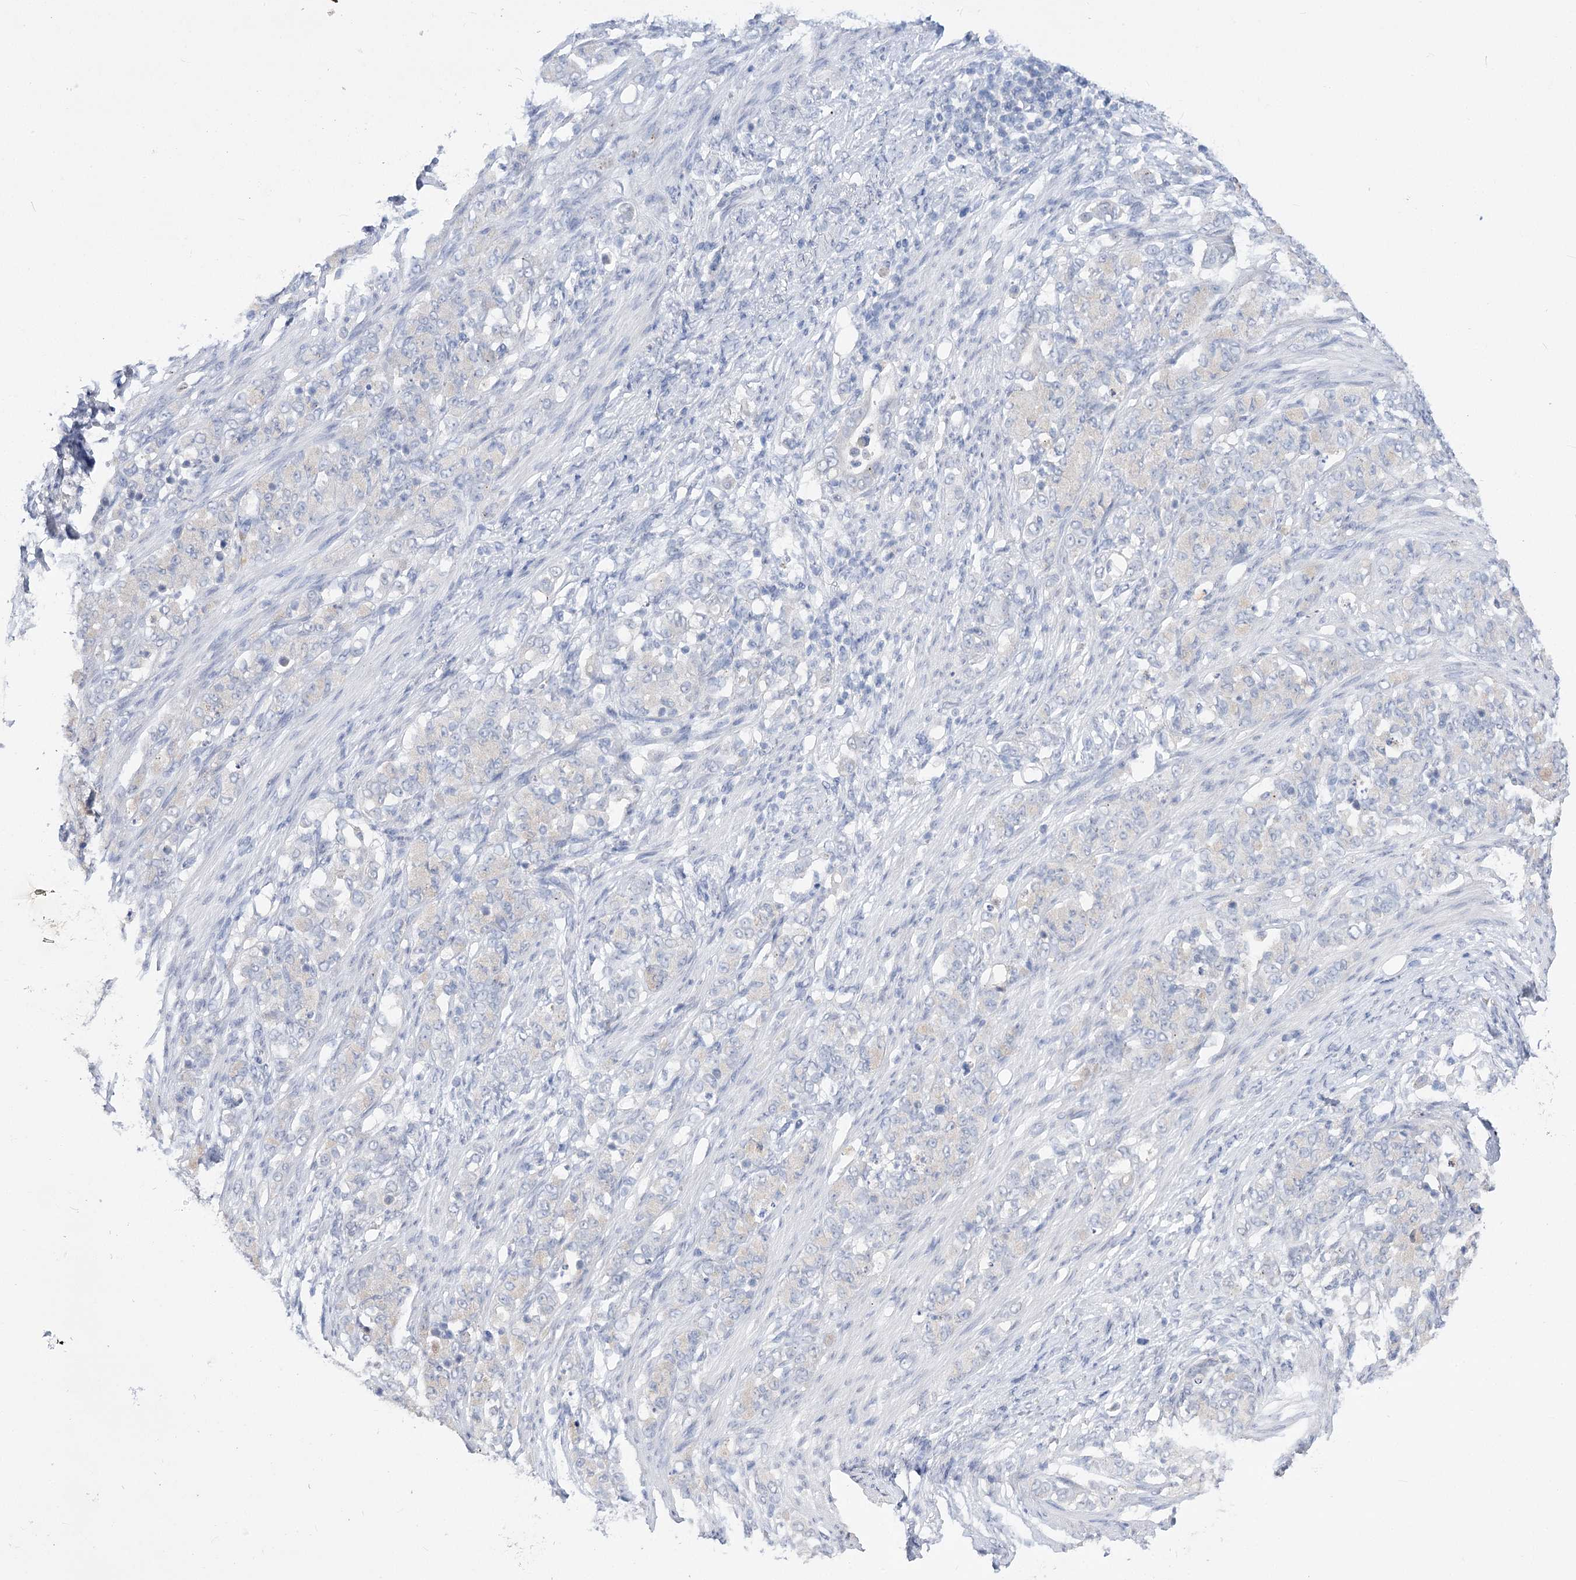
{"staining": {"intensity": "negative", "quantity": "none", "location": "none"}, "tissue": "stomach cancer", "cell_type": "Tumor cells", "image_type": "cancer", "snomed": [{"axis": "morphology", "description": "Adenocarcinoma, NOS"}, {"axis": "topography", "description": "Stomach"}], "caption": "Adenocarcinoma (stomach) was stained to show a protein in brown. There is no significant expression in tumor cells.", "gene": "ATP10B", "patient": {"sex": "female", "age": 79}}